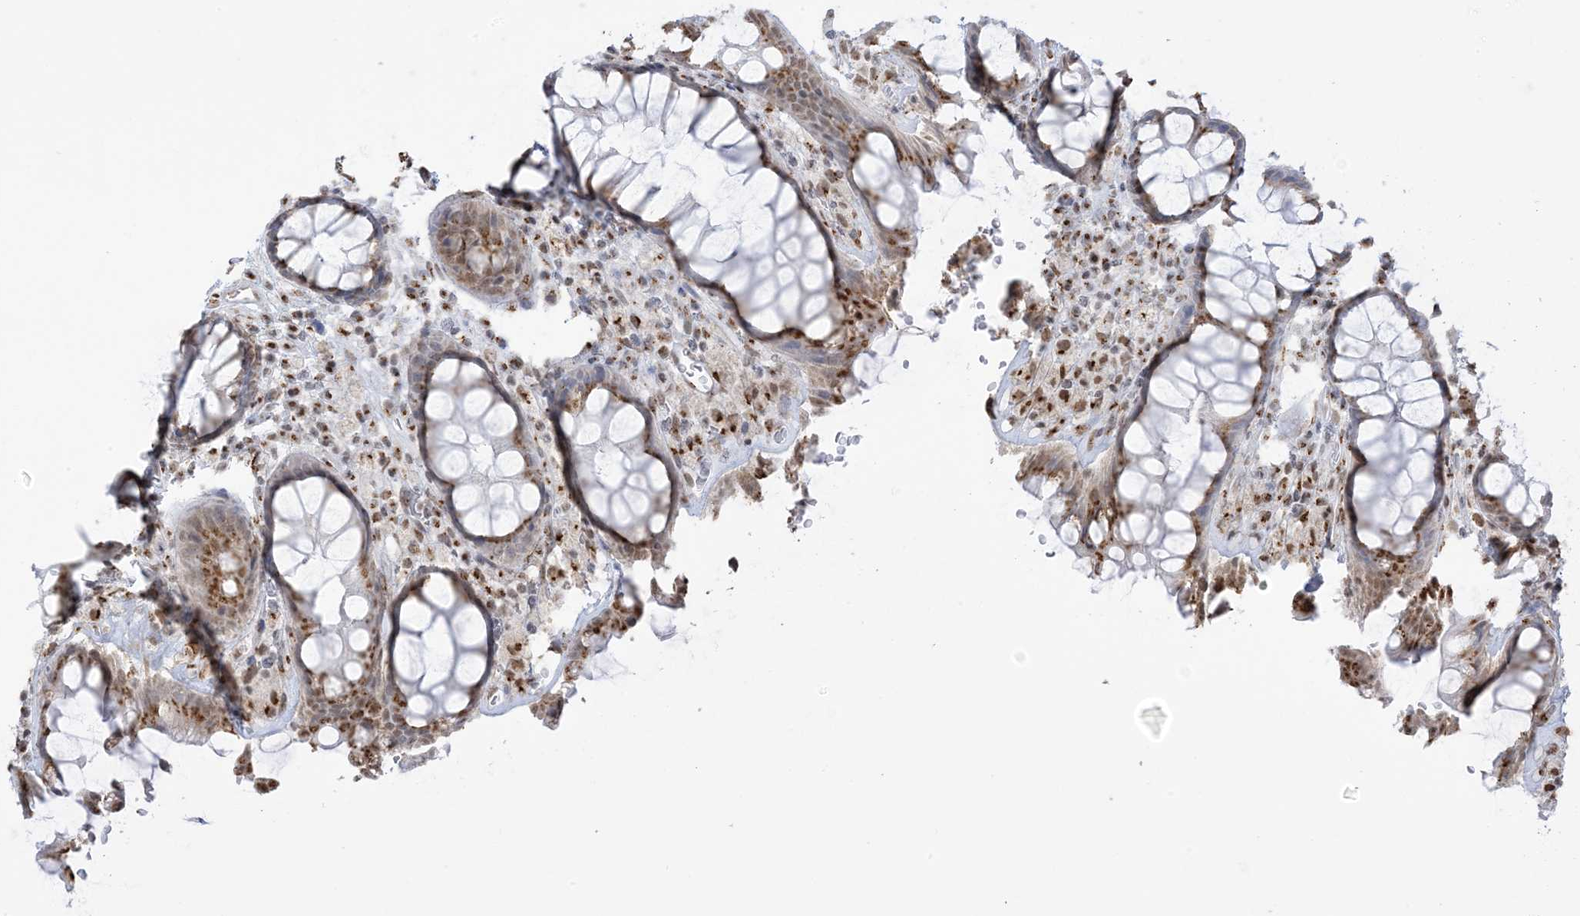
{"staining": {"intensity": "moderate", "quantity": ">75%", "location": "cytoplasmic/membranous,nuclear"}, "tissue": "rectum", "cell_type": "Glandular cells", "image_type": "normal", "snomed": [{"axis": "morphology", "description": "Normal tissue, NOS"}, {"axis": "topography", "description": "Rectum"}], "caption": "Glandular cells reveal moderate cytoplasmic/membranous,nuclear staining in approximately >75% of cells in normal rectum.", "gene": "GPR107", "patient": {"sex": "male", "age": 64}}